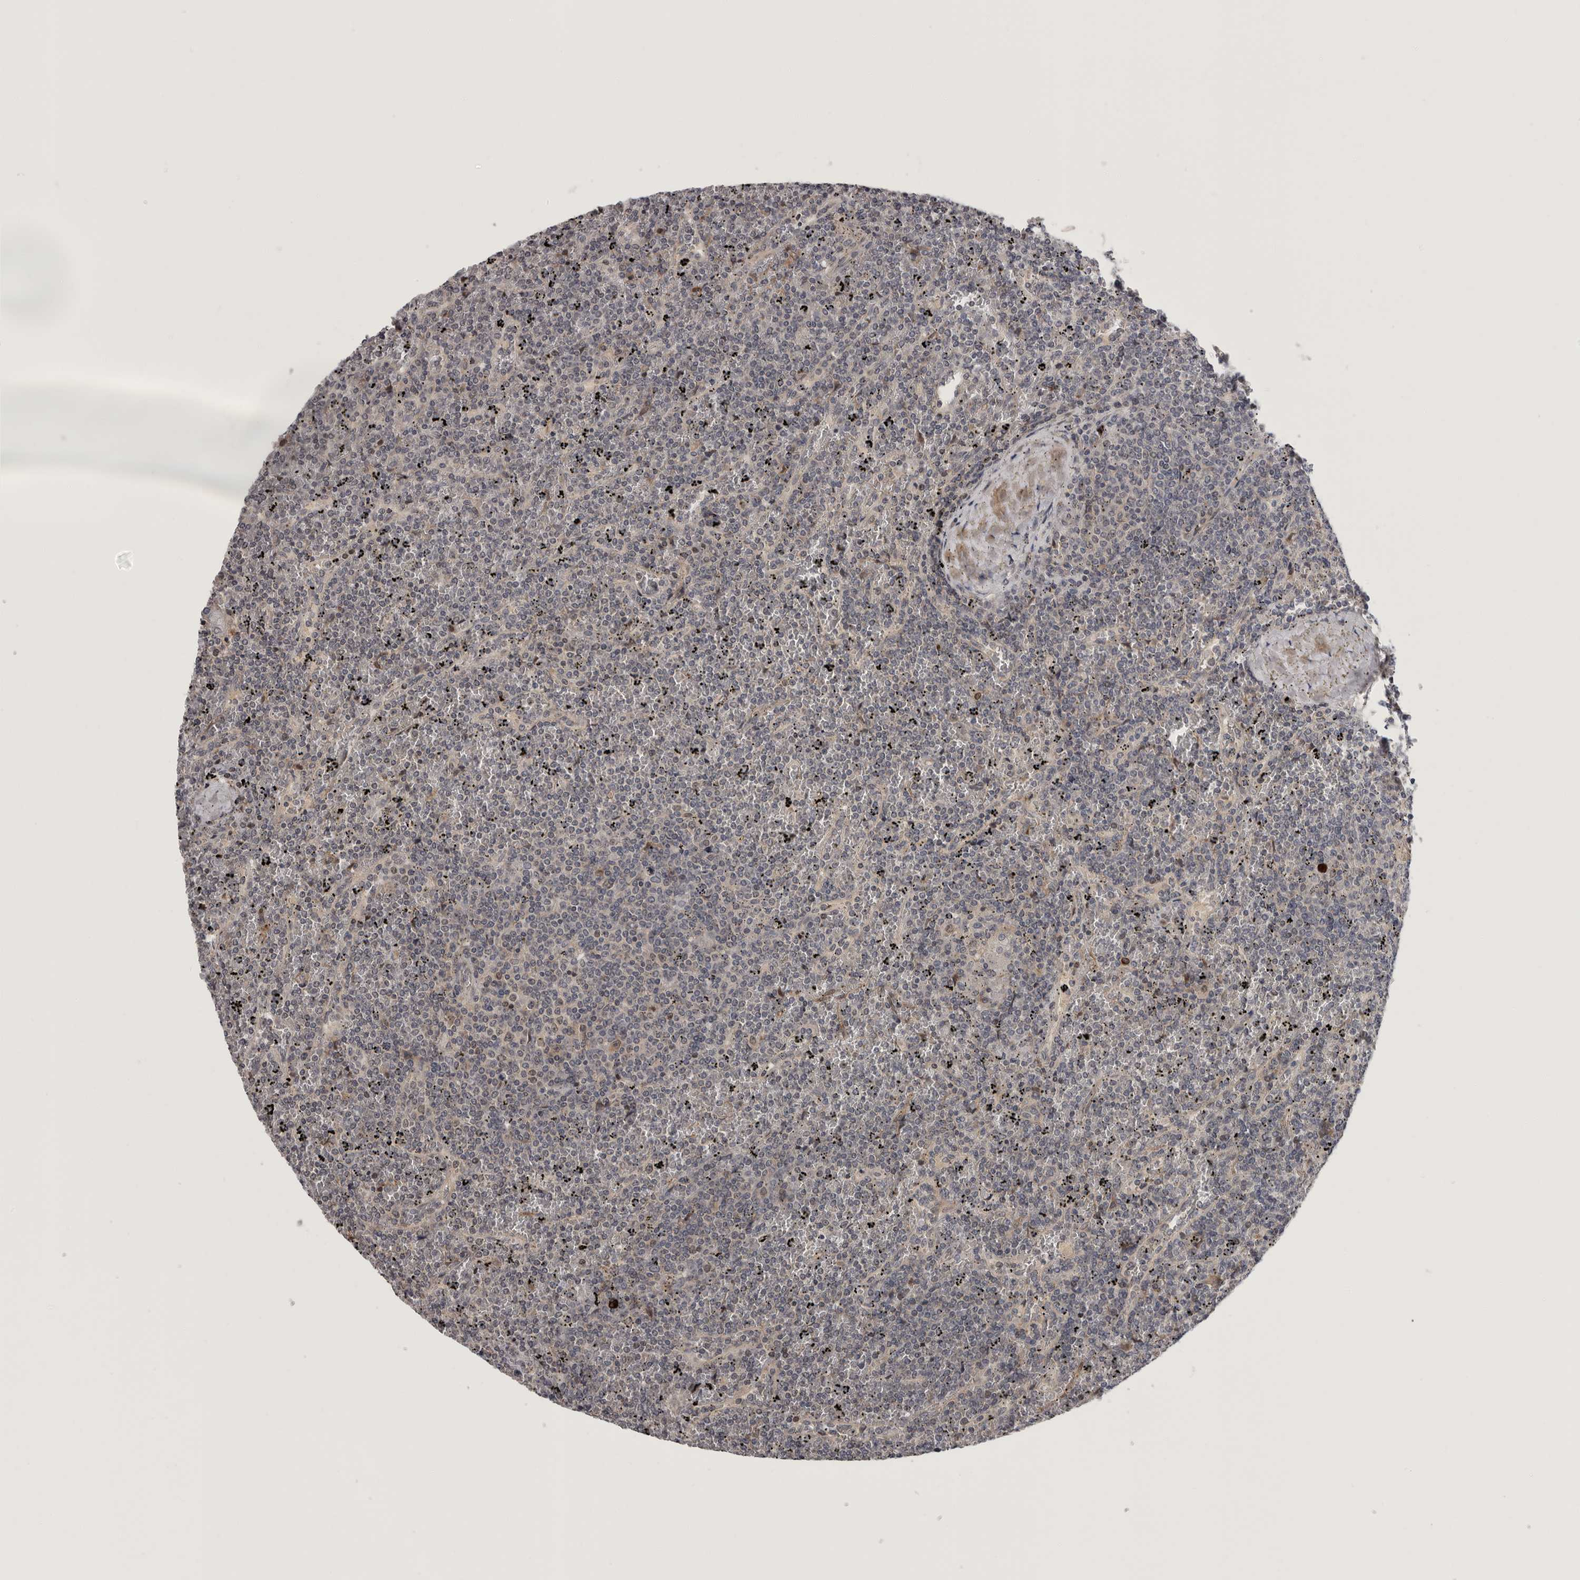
{"staining": {"intensity": "weak", "quantity": "<25%", "location": "cytoplasmic/membranous,nuclear"}, "tissue": "lymphoma", "cell_type": "Tumor cells", "image_type": "cancer", "snomed": [{"axis": "morphology", "description": "Malignant lymphoma, non-Hodgkin's type, Low grade"}, {"axis": "topography", "description": "Spleen"}], "caption": "DAB (3,3'-diaminobenzidine) immunohistochemical staining of lymphoma exhibits no significant staining in tumor cells. Nuclei are stained in blue.", "gene": "MED8", "patient": {"sex": "female", "age": 19}}